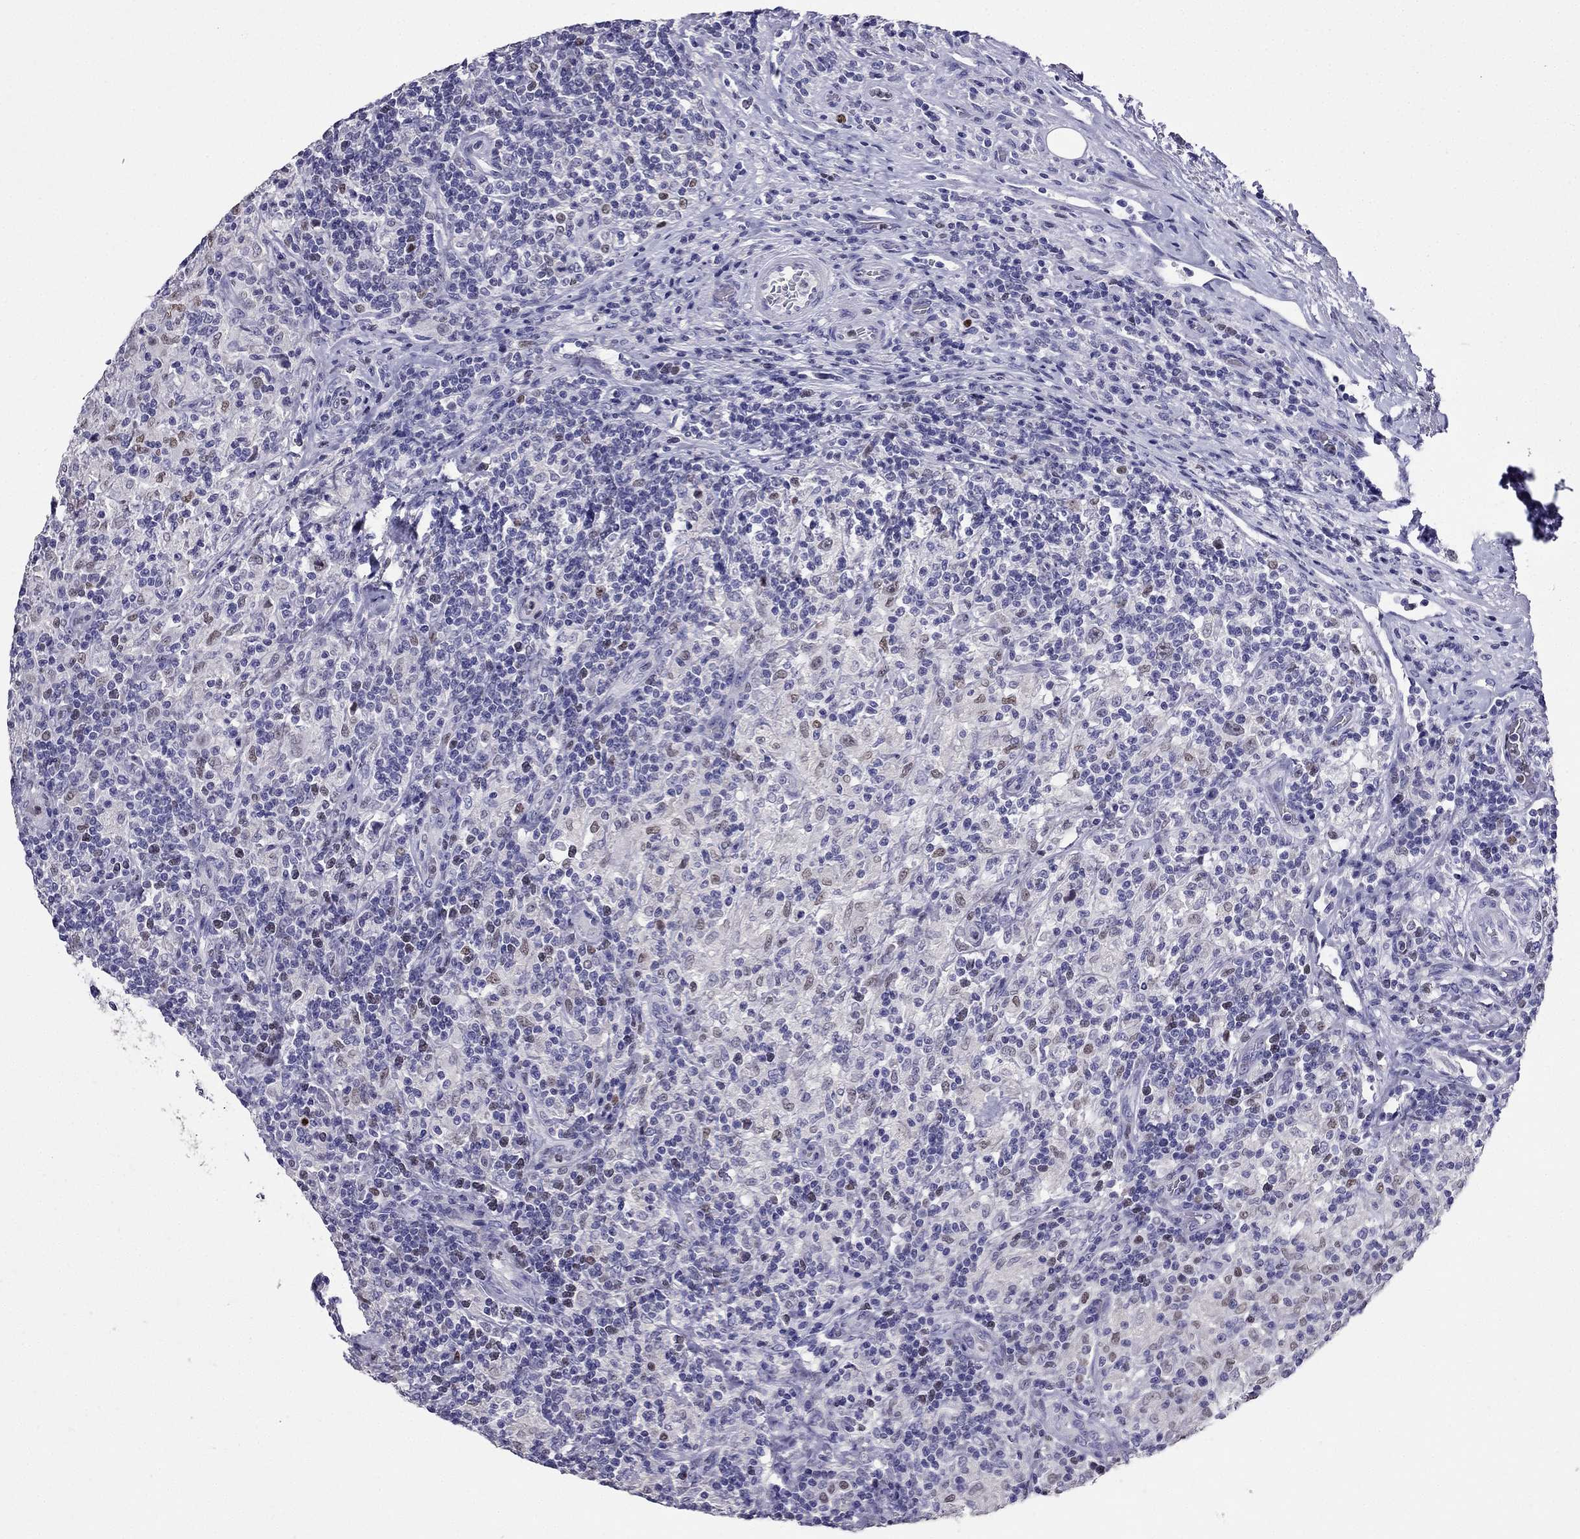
{"staining": {"intensity": "negative", "quantity": "none", "location": "none"}, "tissue": "lymphoma", "cell_type": "Tumor cells", "image_type": "cancer", "snomed": [{"axis": "morphology", "description": "Hodgkin's disease, NOS"}, {"axis": "topography", "description": "Lymph node"}], "caption": "A photomicrograph of Hodgkin's disease stained for a protein demonstrates no brown staining in tumor cells.", "gene": "ARID3A", "patient": {"sex": "male", "age": 70}}